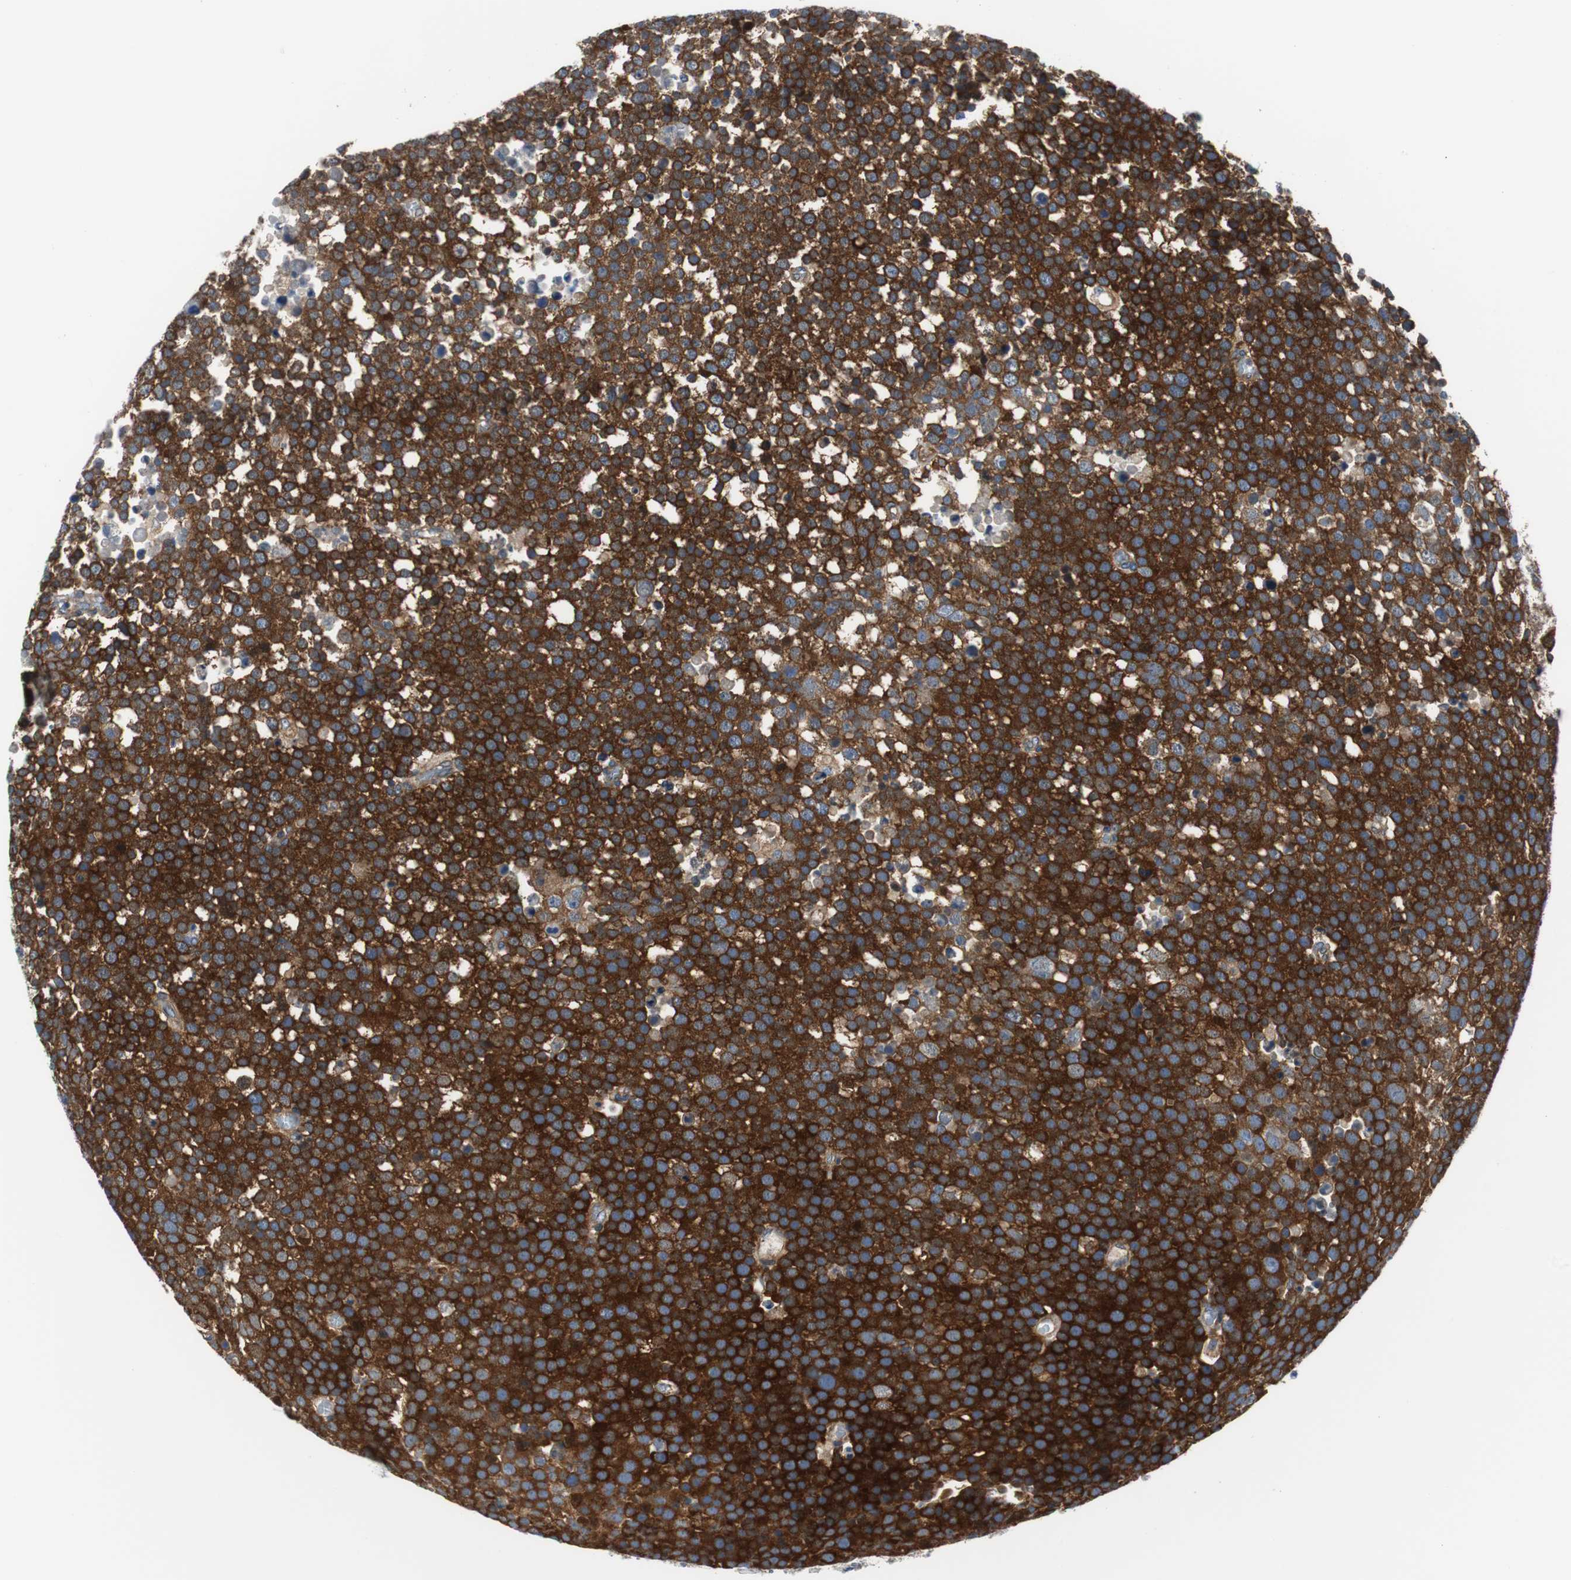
{"staining": {"intensity": "strong", "quantity": ">75%", "location": "cytoplasmic/membranous"}, "tissue": "testis cancer", "cell_type": "Tumor cells", "image_type": "cancer", "snomed": [{"axis": "morphology", "description": "Seminoma, NOS"}, {"axis": "topography", "description": "Testis"}], "caption": "Testis cancer was stained to show a protein in brown. There is high levels of strong cytoplasmic/membranous expression in approximately >75% of tumor cells.", "gene": "BRAF", "patient": {"sex": "male", "age": 71}}